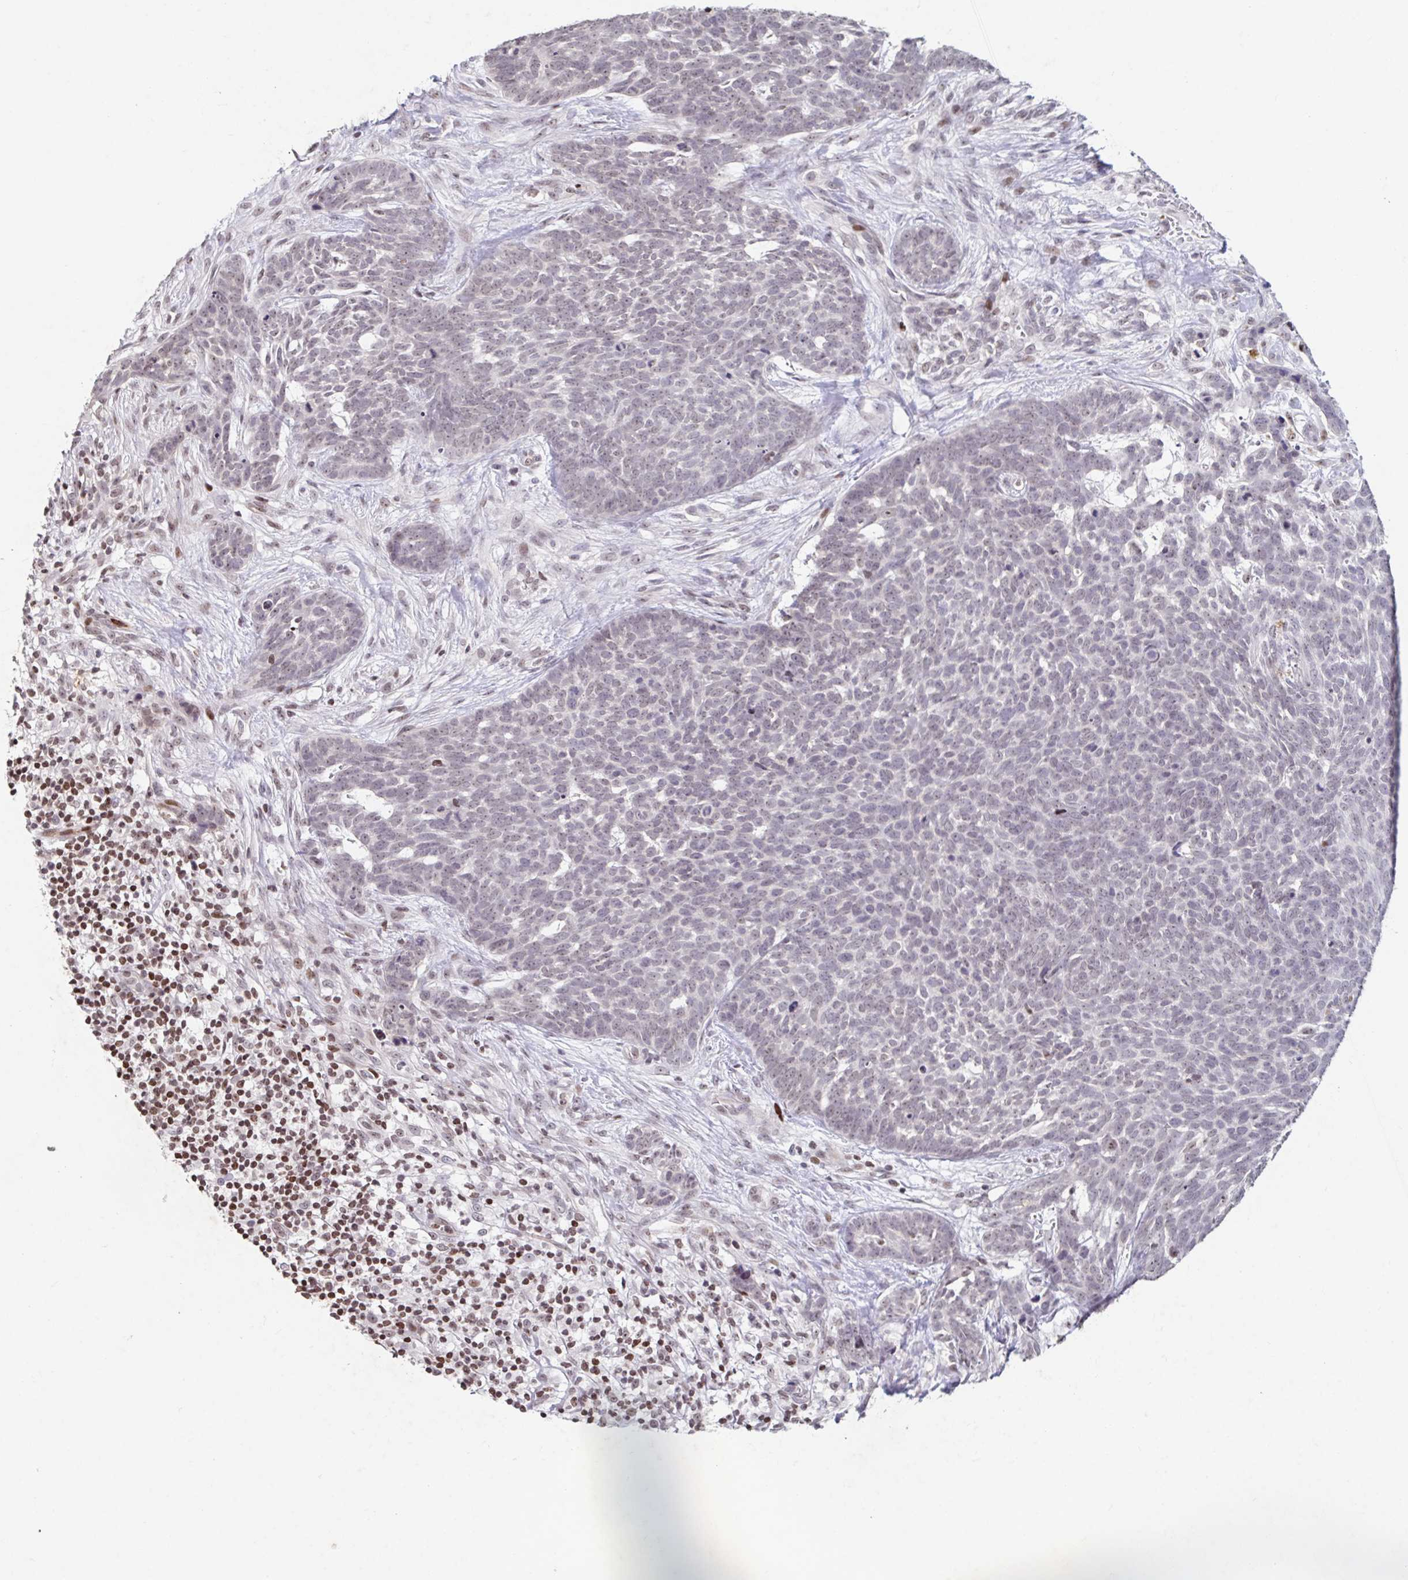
{"staining": {"intensity": "weak", "quantity": "<25%", "location": "nuclear"}, "tissue": "skin cancer", "cell_type": "Tumor cells", "image_type": "cancer", "snomed": [{"axis": "morphology", "description": "Basal cell carcinoma"}, {"axis": "topography", "description": "Skin"}], "caption": "Immunohistochemical staining of human skin cancer (basal cell carcinoma) shows no significant staining in tumor cells.", "gene": "C19orf53", "patient": {"sex": "female", "age": 78}}